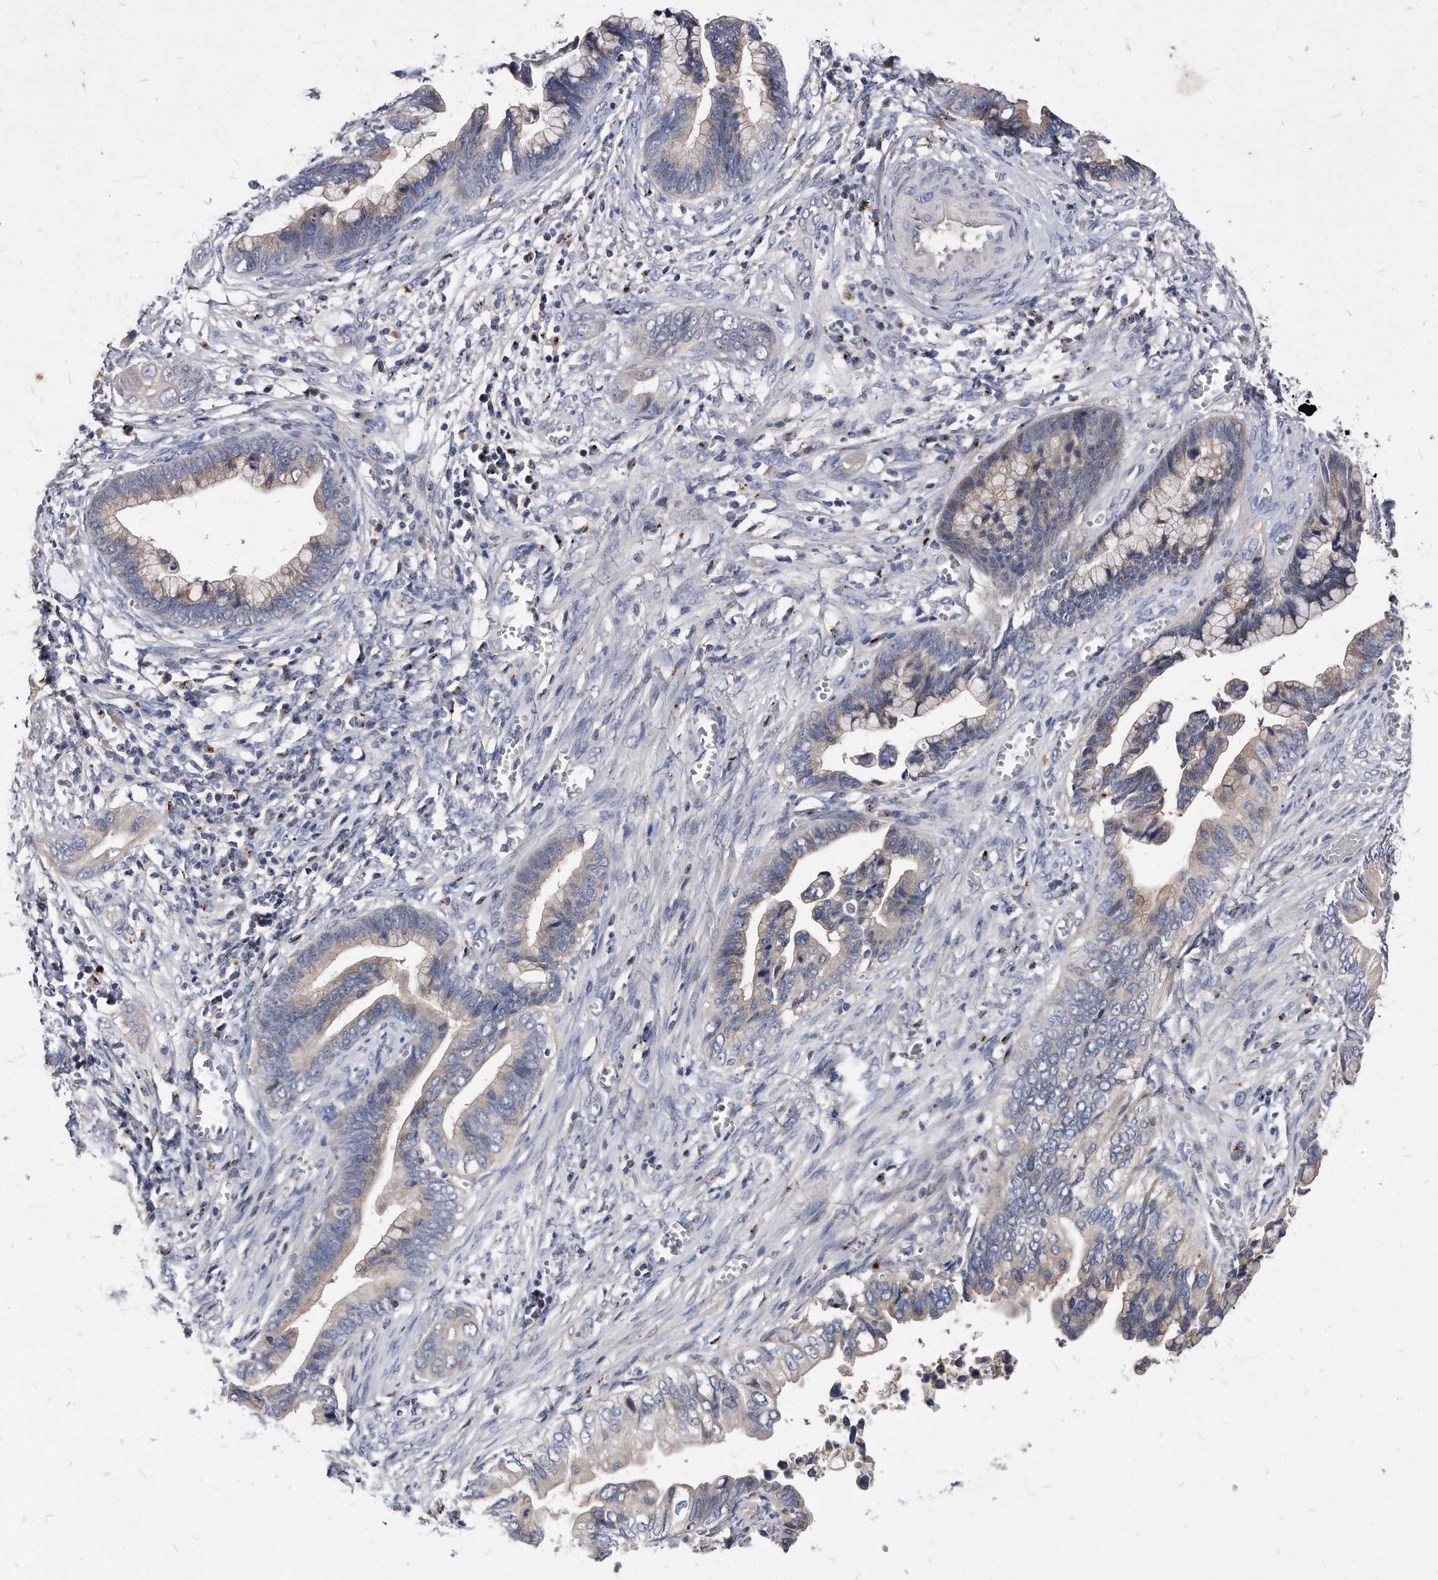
{"staining": {"intensity": "weak", "quantity": "25%-75%", "location": "cytoplasmic/membranous"}, "tissue": "cervical cancer", "cell_type": "Tumor cells", "image_type": "cancer", "snomed": [{"axis": "morphology", "description": "Adenocarcinoma, NOS"}, {"axis": "topography", "description": "Cervix"}], "caption": "Cervical cancer stained with DAB (3,3'-diaminobenzidine) immunohistochemistry shows low levels of weak cytoplasmic/membranous positivity in about 25%-75% of tumor cells.", "gene": "MGAT4A", "patient": {"sex": "female", "age": 44}}